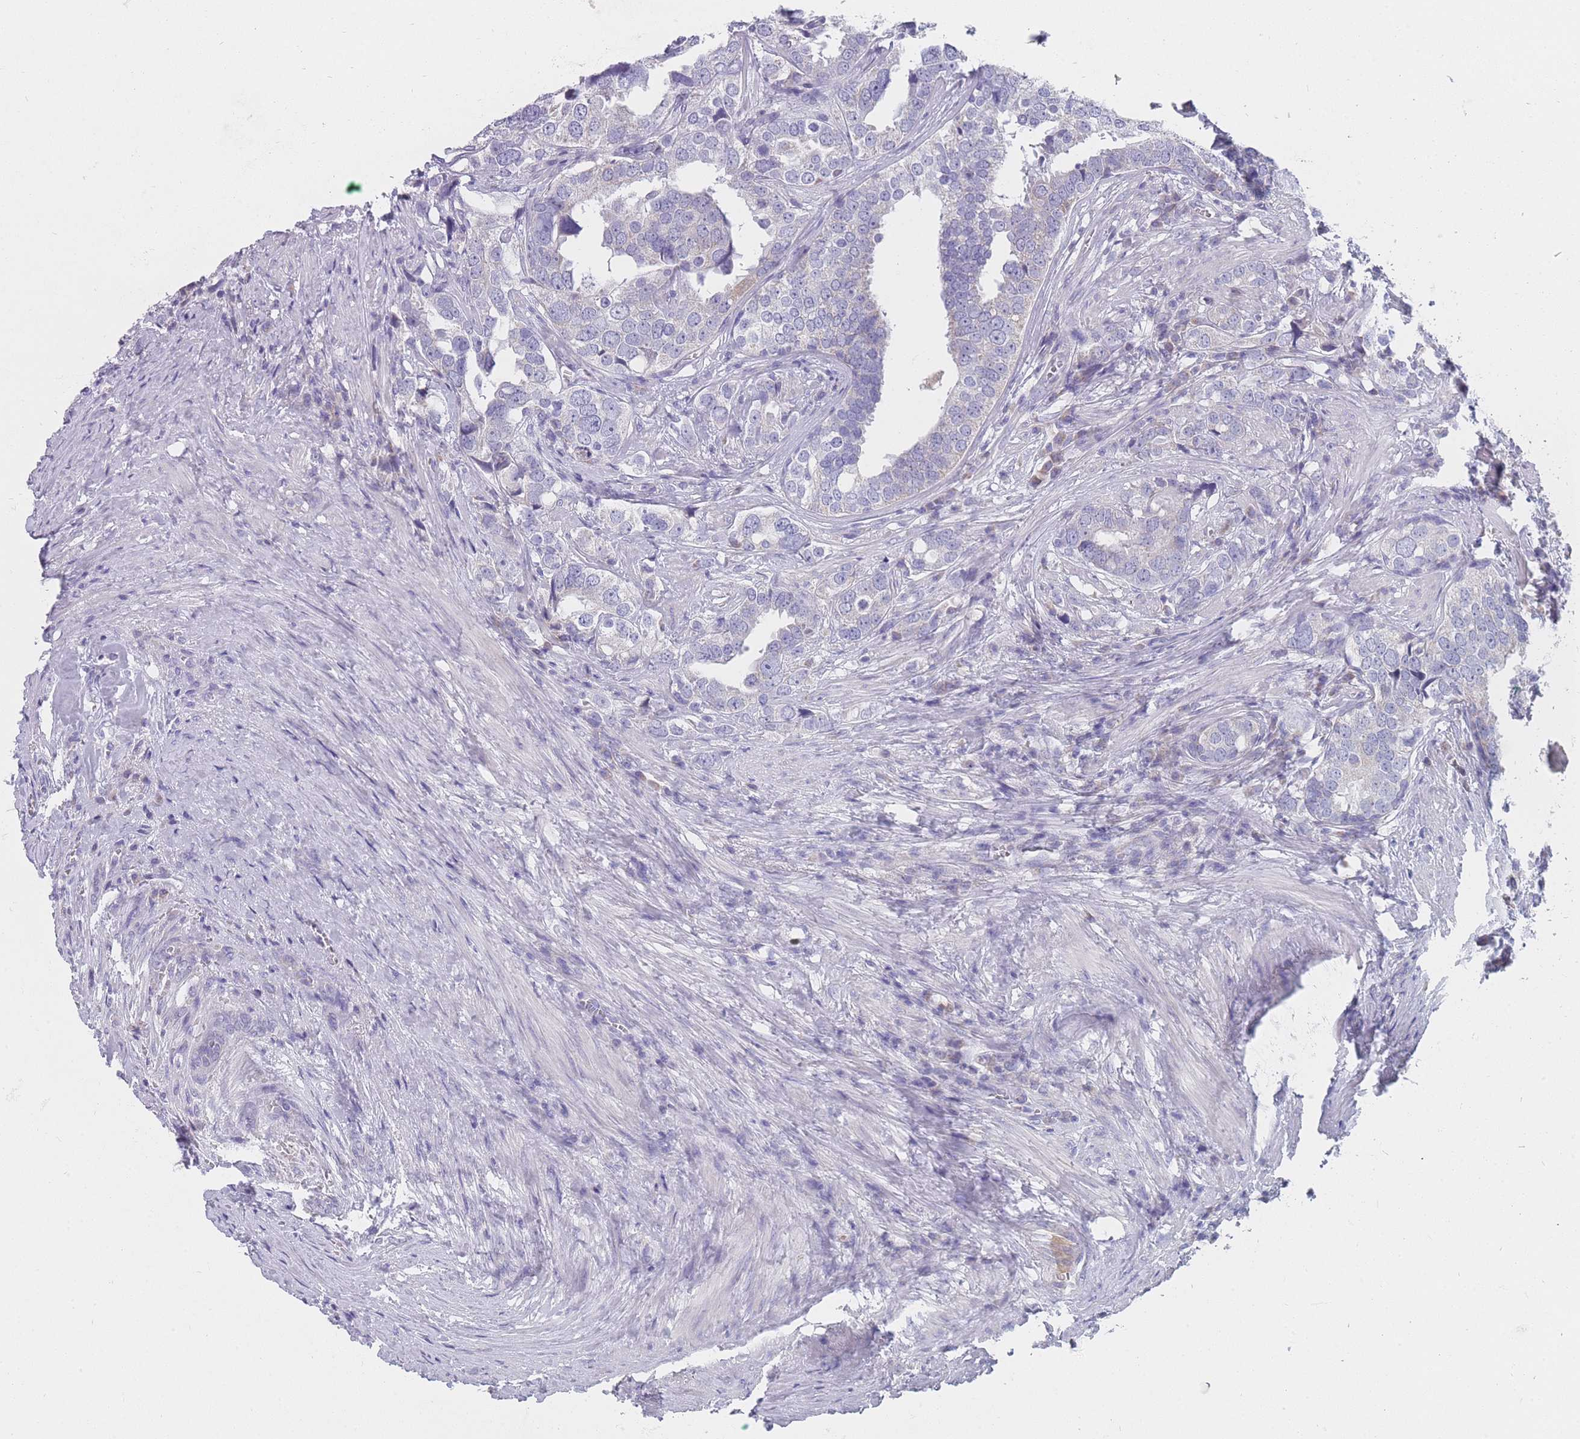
{"staining": {"intensity": "moderate", "quantity": "<25%", "location": "cytoplasmic/membranous"}, "tissue": "prostate cancer", "cell_type": "Tumor cells", "image_type": "cancer", "snomed": [{"axis": "morphology", "description": "Adenocarcinoma, High grade"}, {"axis": "topography", "description": "Prostate"}], "caption": "Brown immunohistochemical staining in prostate adenocarcinoma (high-grade) displays moderate cytoplasmic/membranous expression in about <25% of tumor cells.", "gene": "MRPS14", "patient": {"sex": "male", "age": 71}}